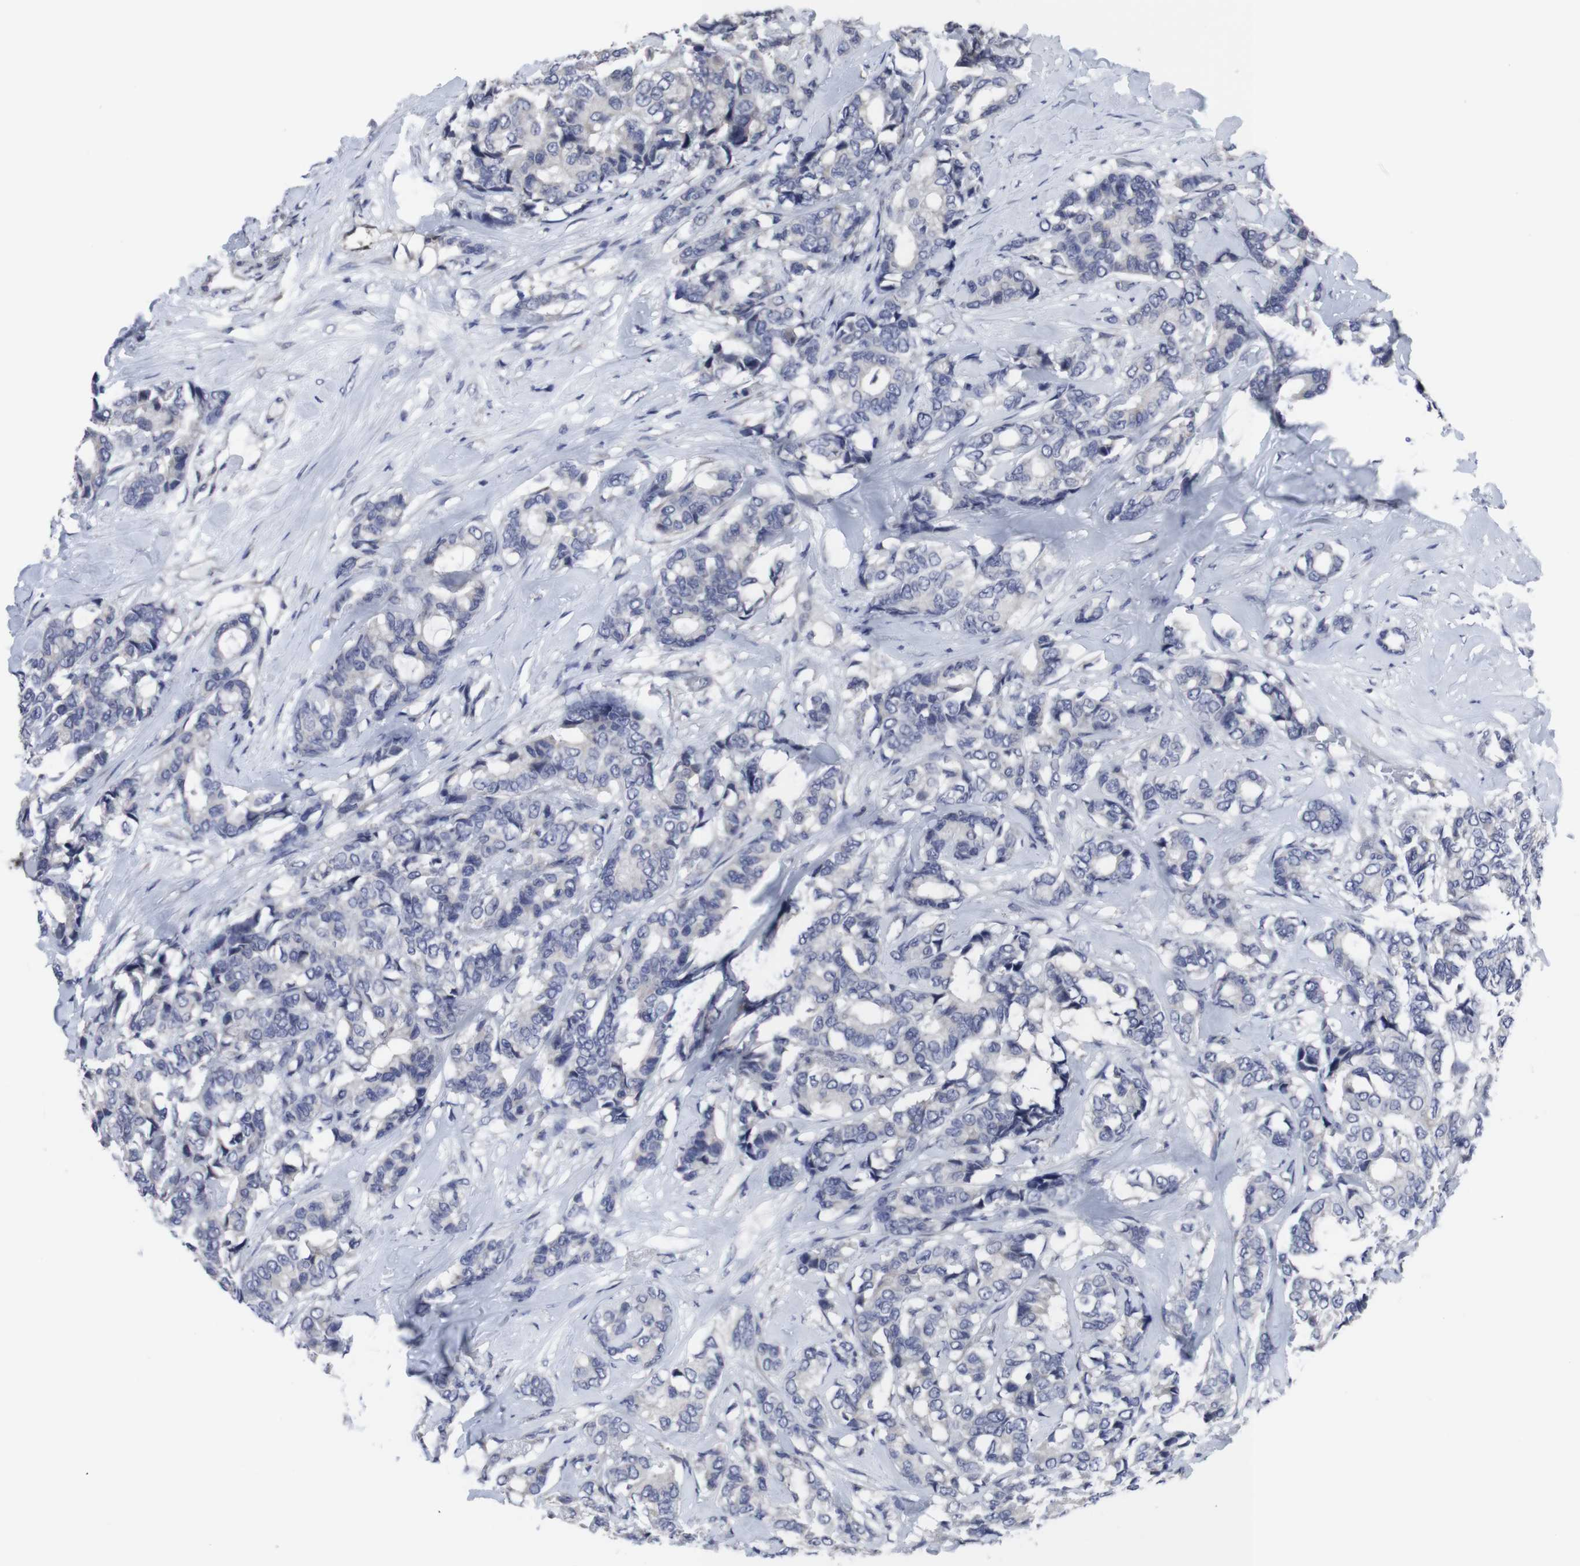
{"staining": {"intensity": "negative", "quantity": "none", "location": "none"}, "tissue": "breast cancer", "cell_type": "Tumor cells", "image_type": "cancer", "snomed": [{"axis": "morphology", "description": "Duct carcinoma"}, {"axis": "topography", "description": "Breast"}], "caption": "High magnification brightfield microscopy of intraductal carcinoma (breast) stained with DAB (3,3'-diaminobenzidine) (brown) and counterstained with hematoxylin (blue): tumor cells show no significant expression.", "gene": "SNCG", "patient": {"sex": "female", "age": 87}}